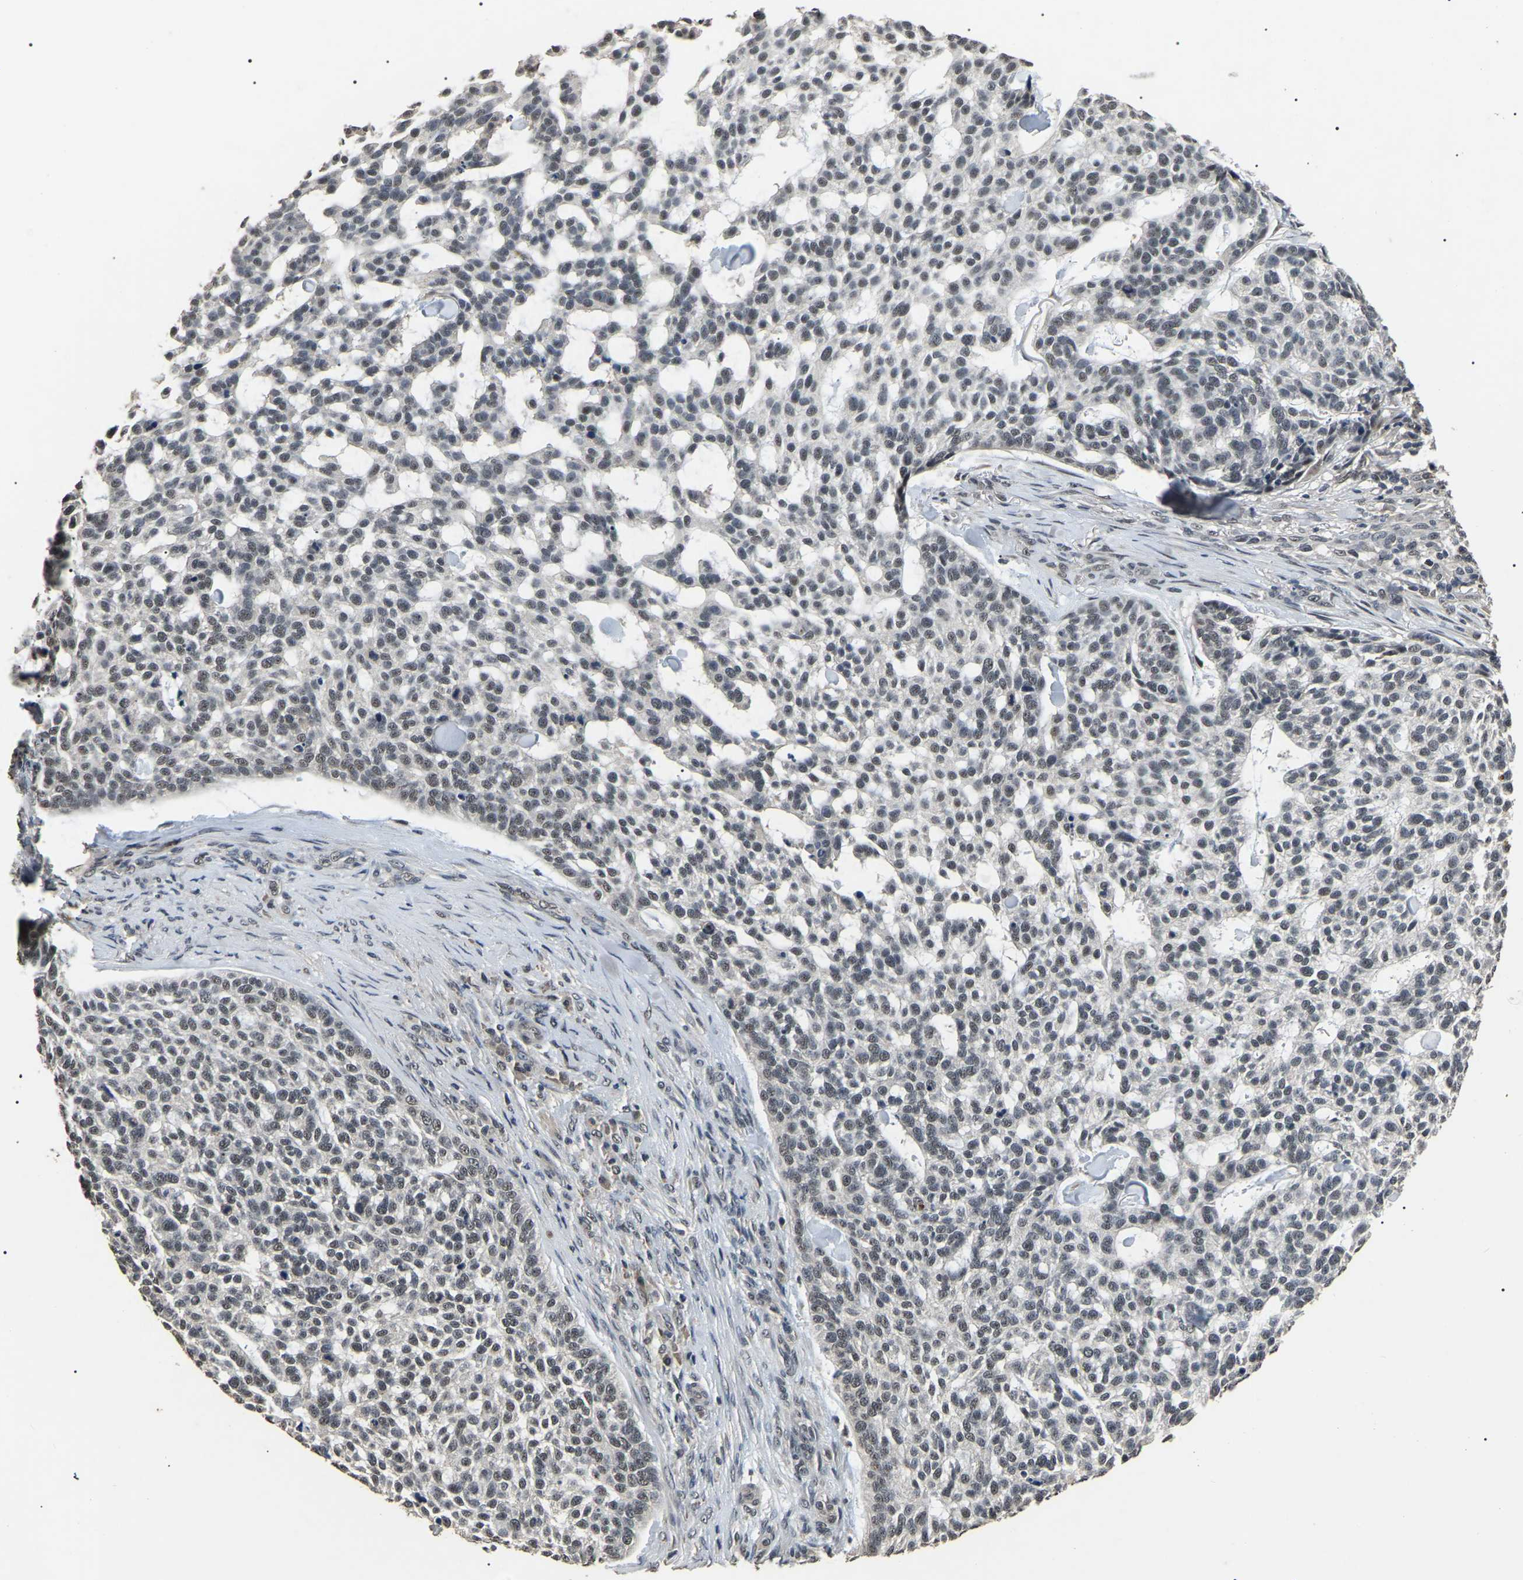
{"staining": {"intensity": "weak", "quantity": ">75%", "location": "nuclear"}, "tissue": "skin cancer", "cell_type": "Tumor cells", "image_type": "cancer", "snomed": [{"axis": "morphology", "description": "Basal cell carcinoma"}, {"axis": "topography", "description": "Skin"}], "caption": "Skin cancer was stained to show a protein in brown. There is low levels of weak nuclear positivity in approximately >75% of tumor cells. Using DAB (3,3'-diaminobenzidine) (brown) and hematoxylin (blue) stains, captured at high magnification using brightfield microscopy.", "gene": "PPM1E", "patient": {"sex": "female", "age": 64}}